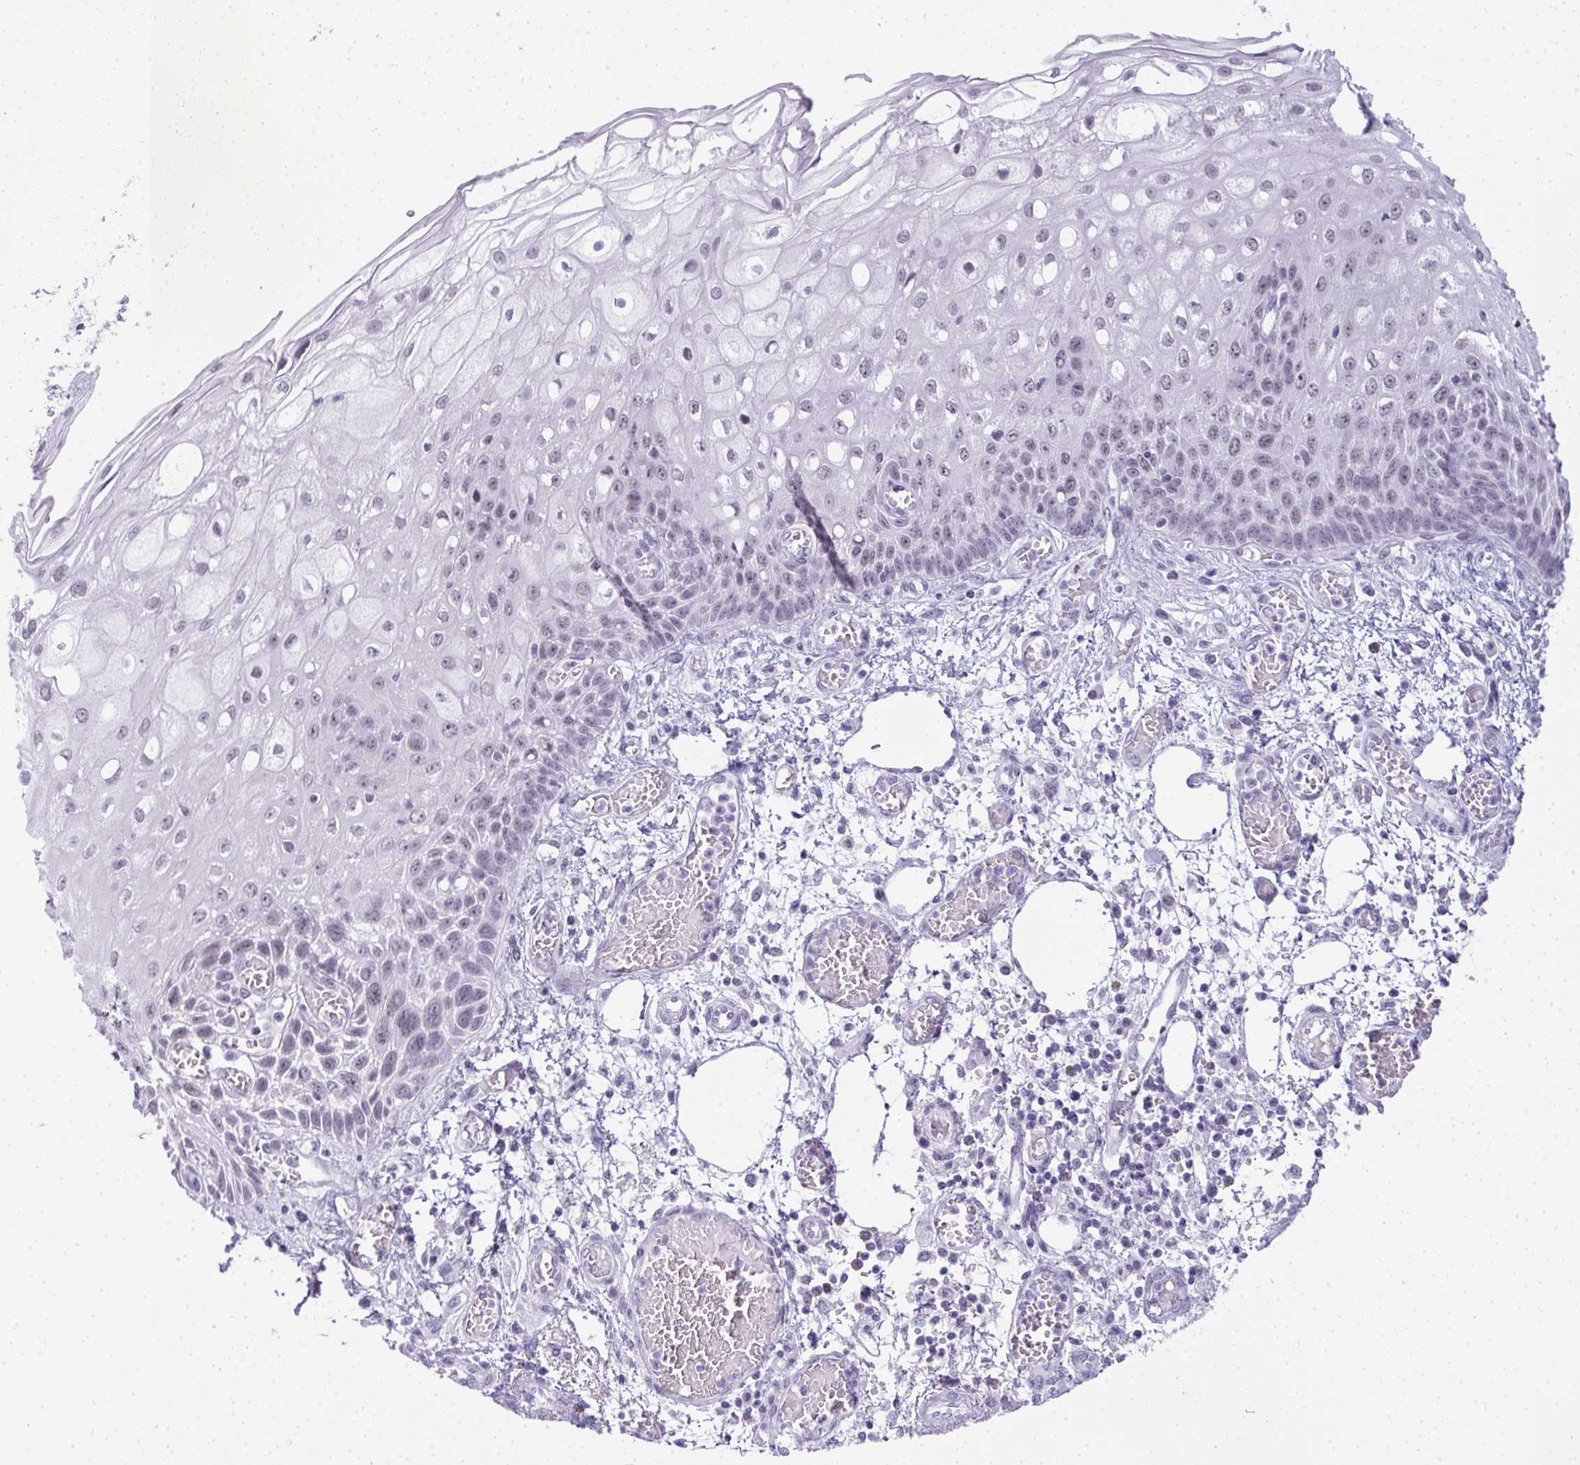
{"staining": {"intensity": "weak", "quantity": "<25%", "location": "nuclear"}, "tissue": "esophagus", "cell_type": "Squamous epithelial cells", "image_type": "normal", "snomed": [{"axis": "morphology", "description": "Normal tissue, NOS"}, {"axis": "morphology", "description": "Adenocarcinoma, NOS"}, {"axis": "topography", "description": "Esophagus"}], "caption": "Immunohistochemistry (IHC) of normal esophagus exhibits no expression in squamous epithelial cells.", "gene": "PLA2G1B", "patient": {"sex": "male", "age": 81}}